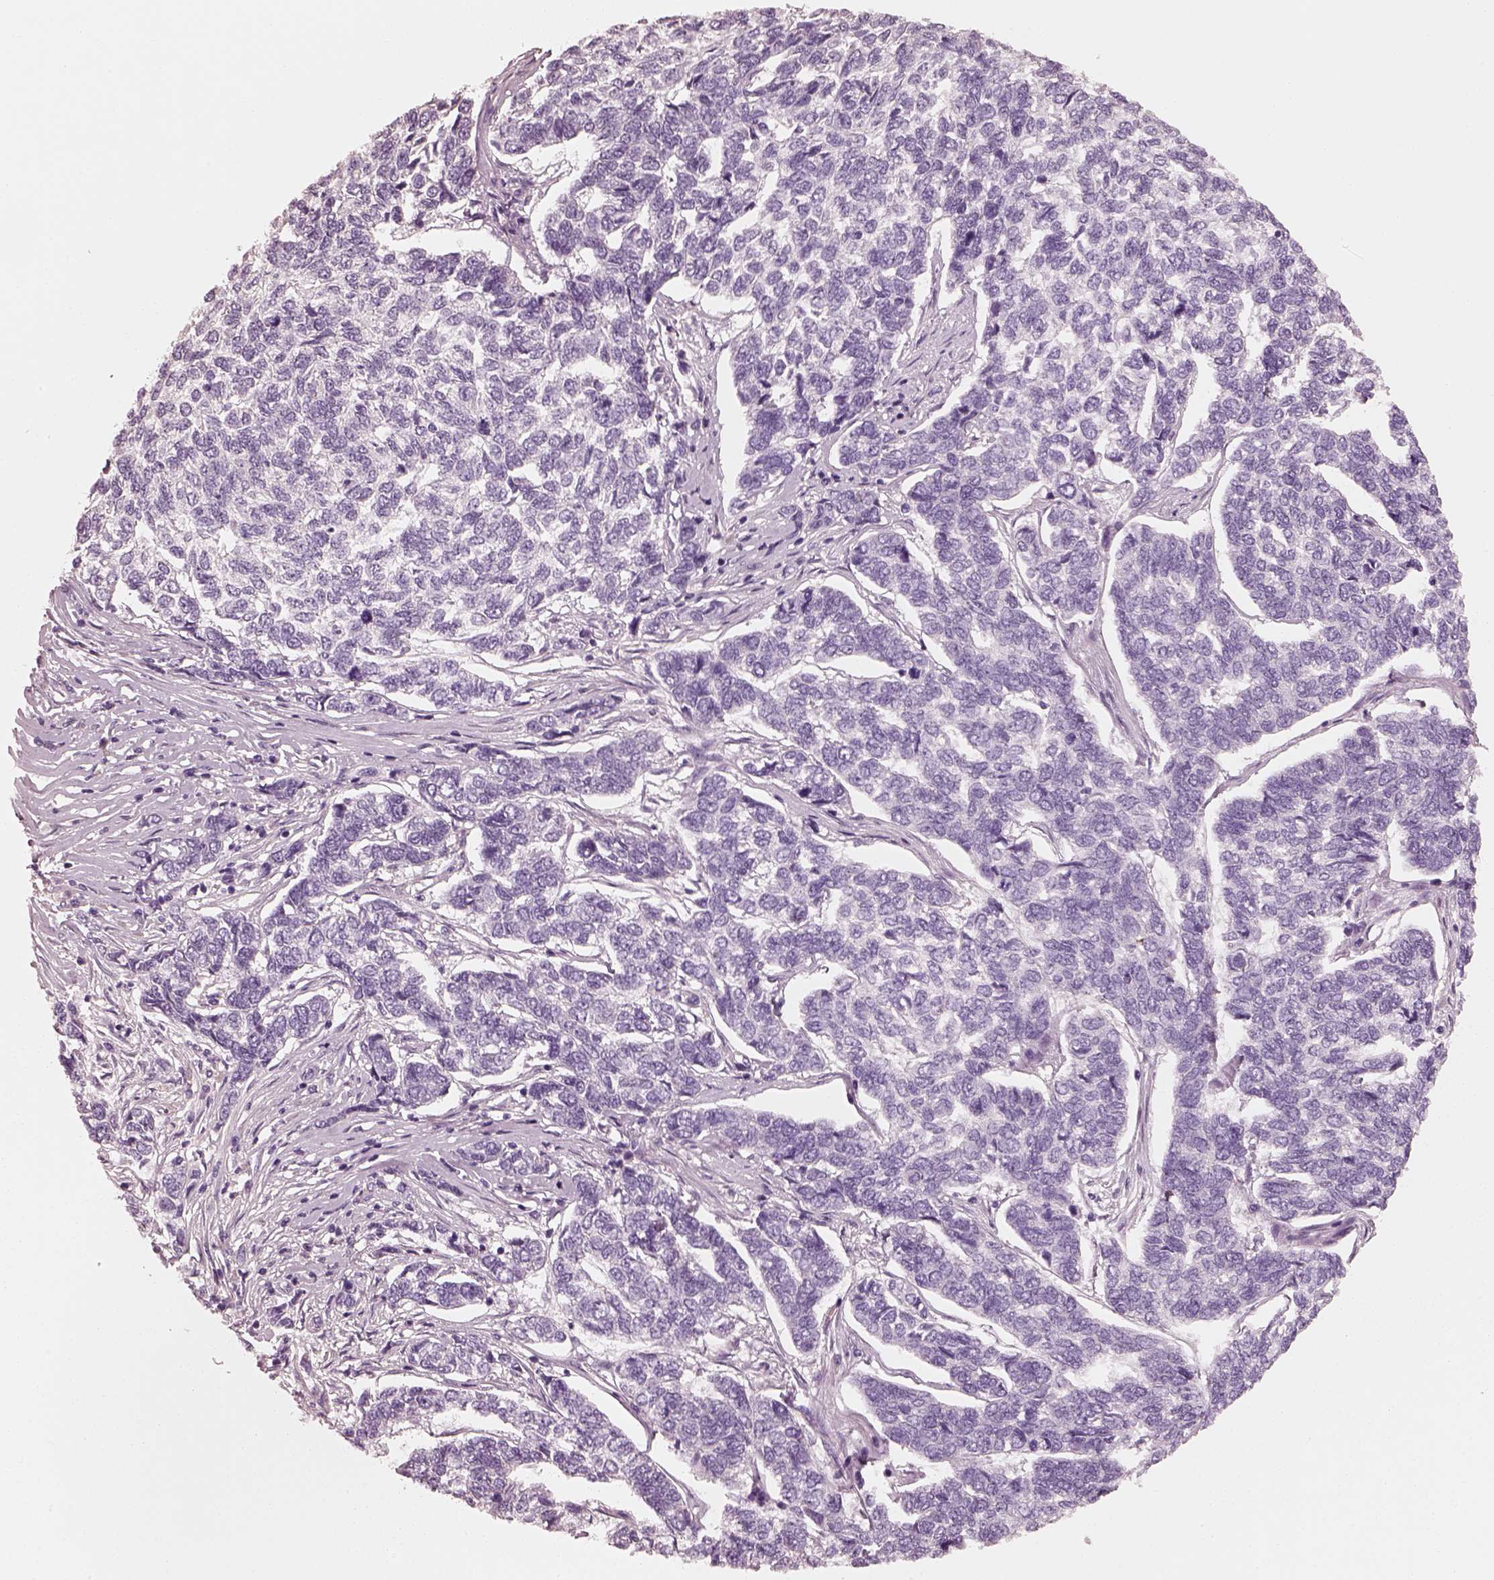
{"staining": {"intensity": "negative", "quantity": "none", "location": "none"}, "tissue": "skin cancer", "cell_type": "Tumor cells", "image_type": "cancer", "snomed": [{"axis": "morphology", "description": "Basal cell carcinoma"}, {"axis": "topography", "description": "Skin"}], "caption": "Micrograph shows no protein expression in tumor cells of basal cell carcinoma (skin) tissue.", "gene": "RS1", "patient": {"sex": "female", "age": 65}}